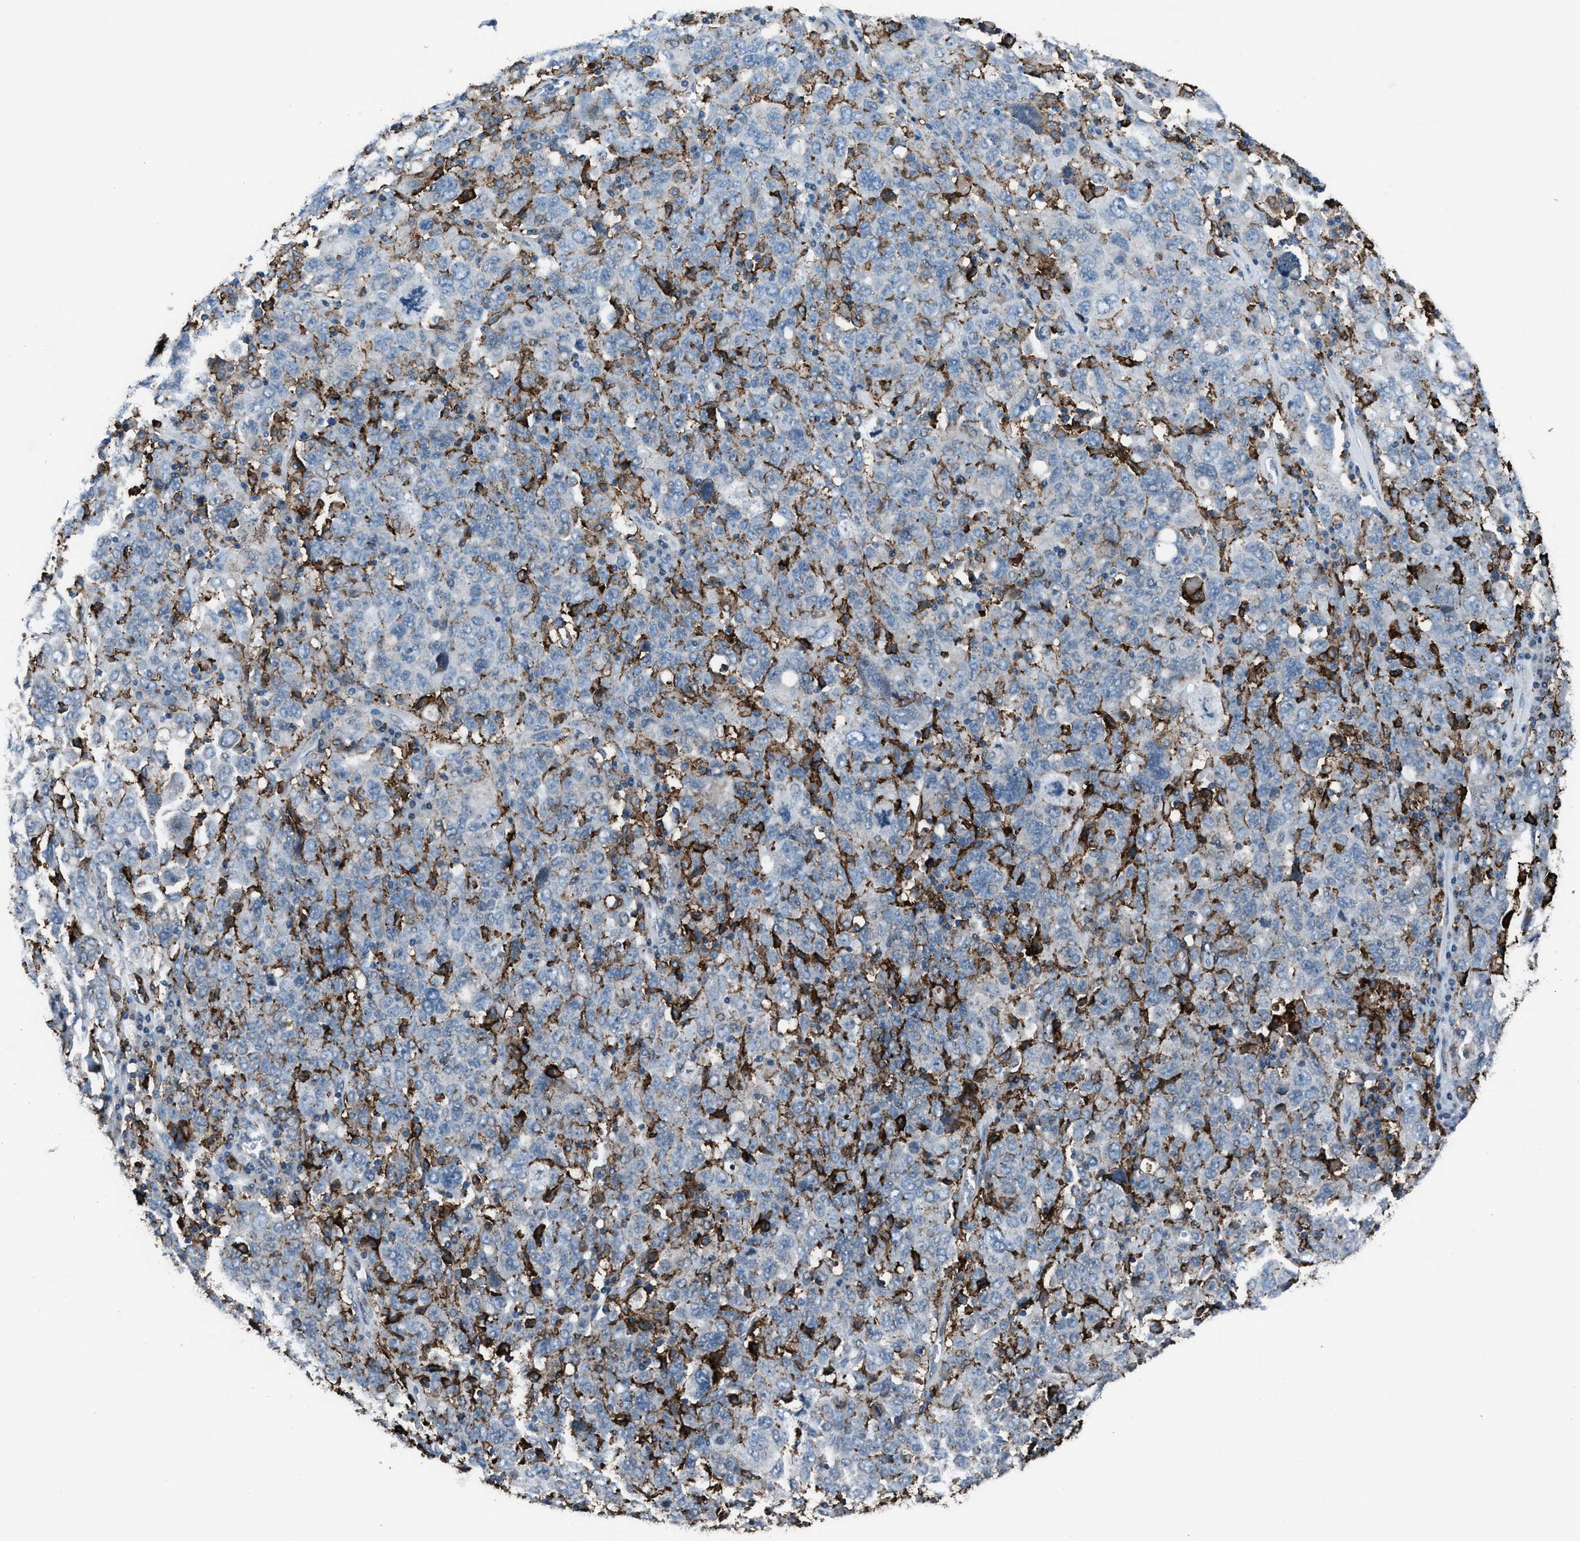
{"staining": {"intensity": "negative", "quantity": "none", "location": "none"}, "tissue": "ovarian cancer", "cell_type": "Tumor cells", "image_type": "cancer", "snomed": [{"axis": "morphology", "description": "Carcinoma, endometroid"}, {"axis": "topography", "description": "Ovary"}], "caption": "Photomicrograph shows no significant protein positivity in tumor cells of ovarian cancer (endometroid carcinoma).", "gene": "FCER1G", "patient": {"sex": "female", "age": 62}}